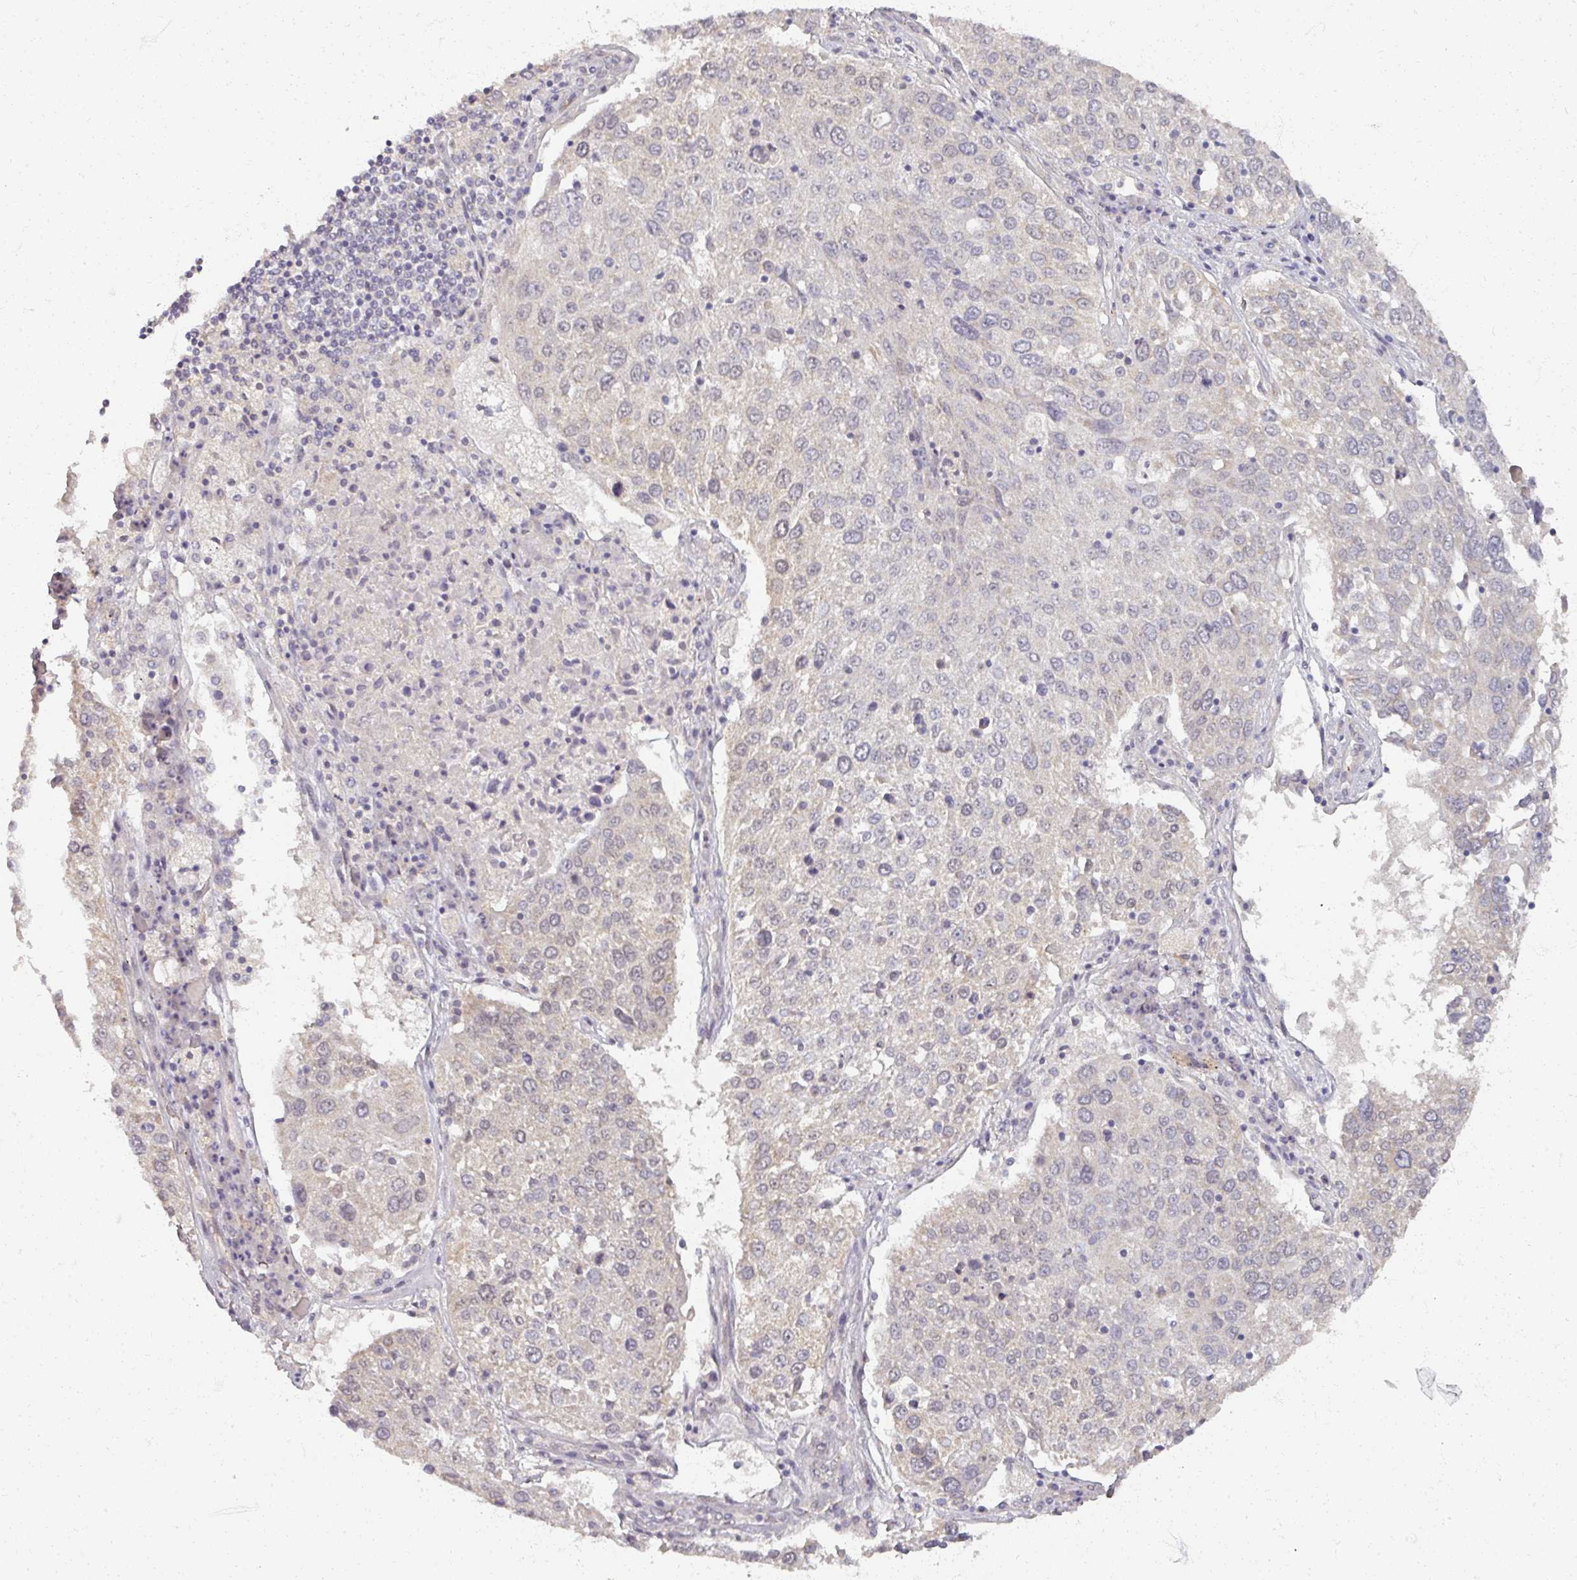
{"staining": {"intensity": "negative", "quantity": "none", "location": "none"}, "tissue": "lung cancer", "cell_type": "Tumor cells", "image_type": "cancer", "snomed": [{"axis": "morphology", "description": "Squamous cell carcinoma, NOS"}, {"axis": "topography", "description": "Lung"}], "caption": "Tumor cells show no significant positivity in lung cancer. (Stains: DAB immunohistochemistry with hematoxylin counter stain, Microscopy: brightfield microscopy at high magnification).", "gene": "SOX11", "patient": {"sex": "male", "age": 65}}